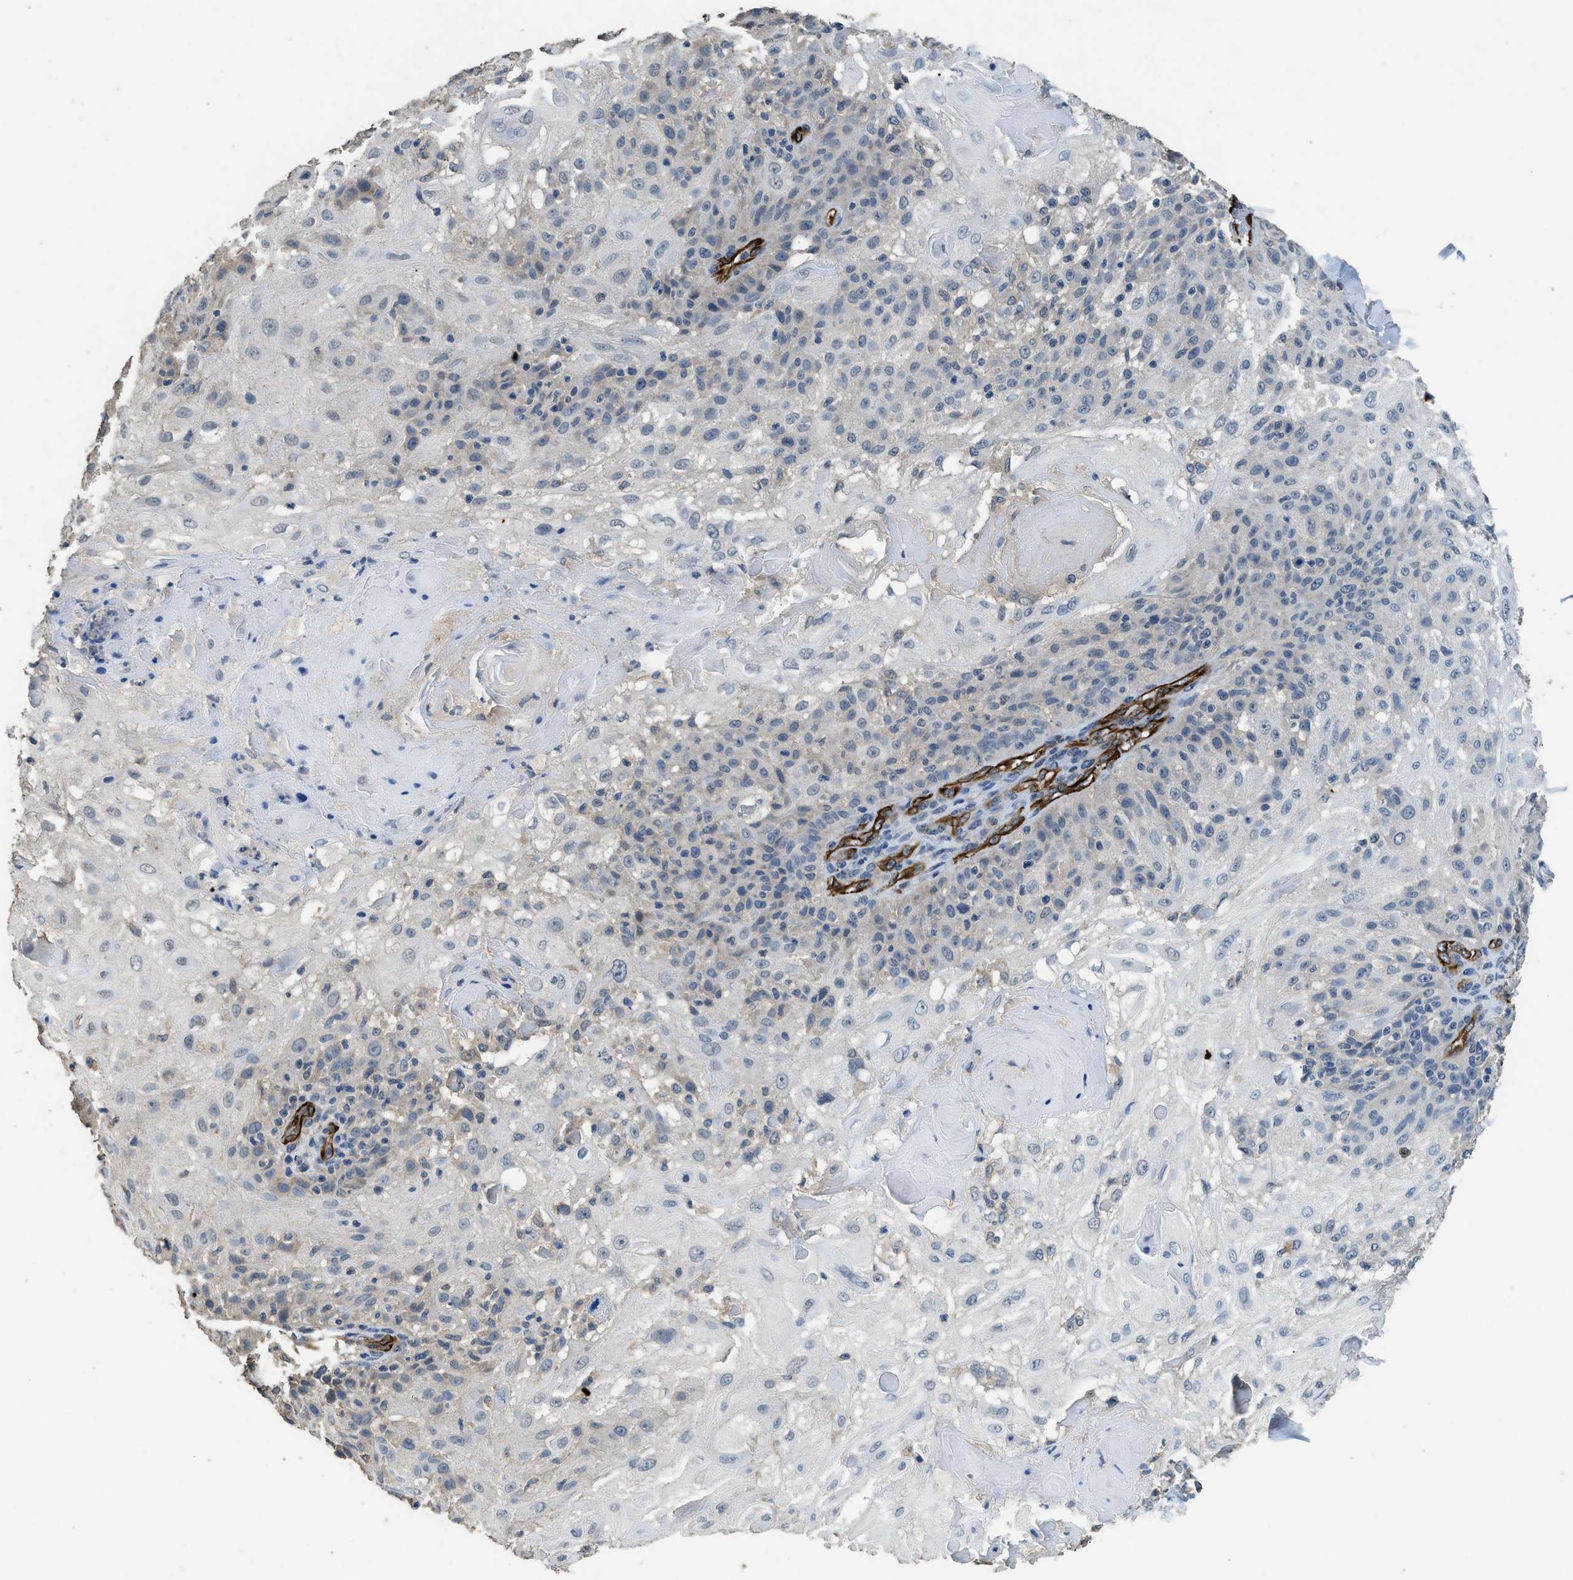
{"staining": {"intensity": "negative", "quantity": "none", "location": "none"}, "tissue": "skin cancer", "cell_type": "Tumor cells", "image_type": "cancer", "snomed": [{"axis": "morphology", "description": "Normal tissue, NOS"}, {"axis": "morphology", "description": "Squamous cell carcinoma, NOS"}, {"axis": "topography", "description": "Skin"}], "caption": "A histopathology image of squamous cell carcinoma (skin) stained for a protein demonstrates no brown staining in tumor cells.", "gene": "SYNM", "patient": {"sex": "female", "age": 83}}